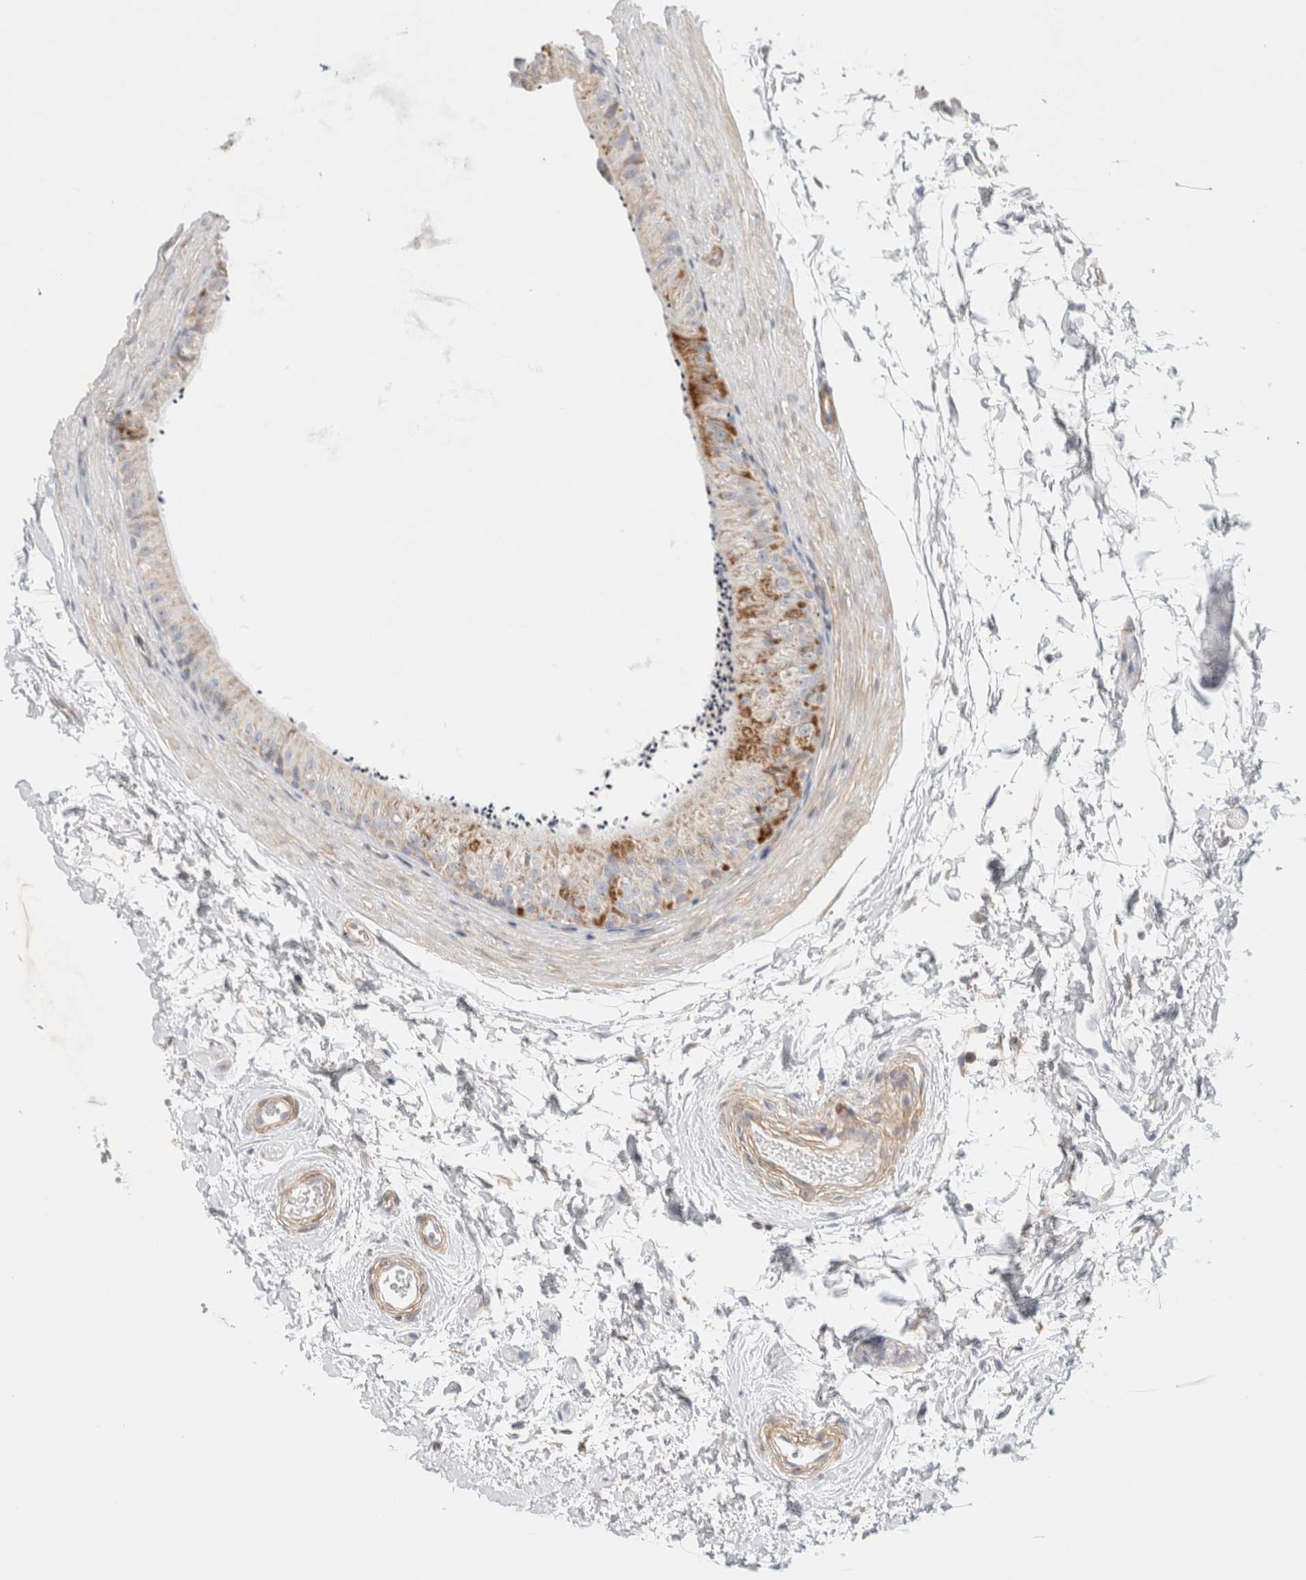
{"staining": {"intensity": "moderate", "quantity": "<25%", "location": "cytoplasmic/membranous"}, "tissue": "epididymis", "cell_type": "Glandular cells", "image_type": "normal", "snomed": [{"axis": "morphology", "description": "Normal tissue, NOS"}, {"axis": "topography", "description": "Epididymis"}], "caption": "Protein staining of benign epididymis exhibits moderate cytoplasmic/membranous staining in about <25% of glandular cells. The staining was performed using DAB, with brown indicating positive protein expression. Nuclei are stained blue with hematoxylin.", "gene": "MRM3", "patient": {"sex": "male", "age": 56}}